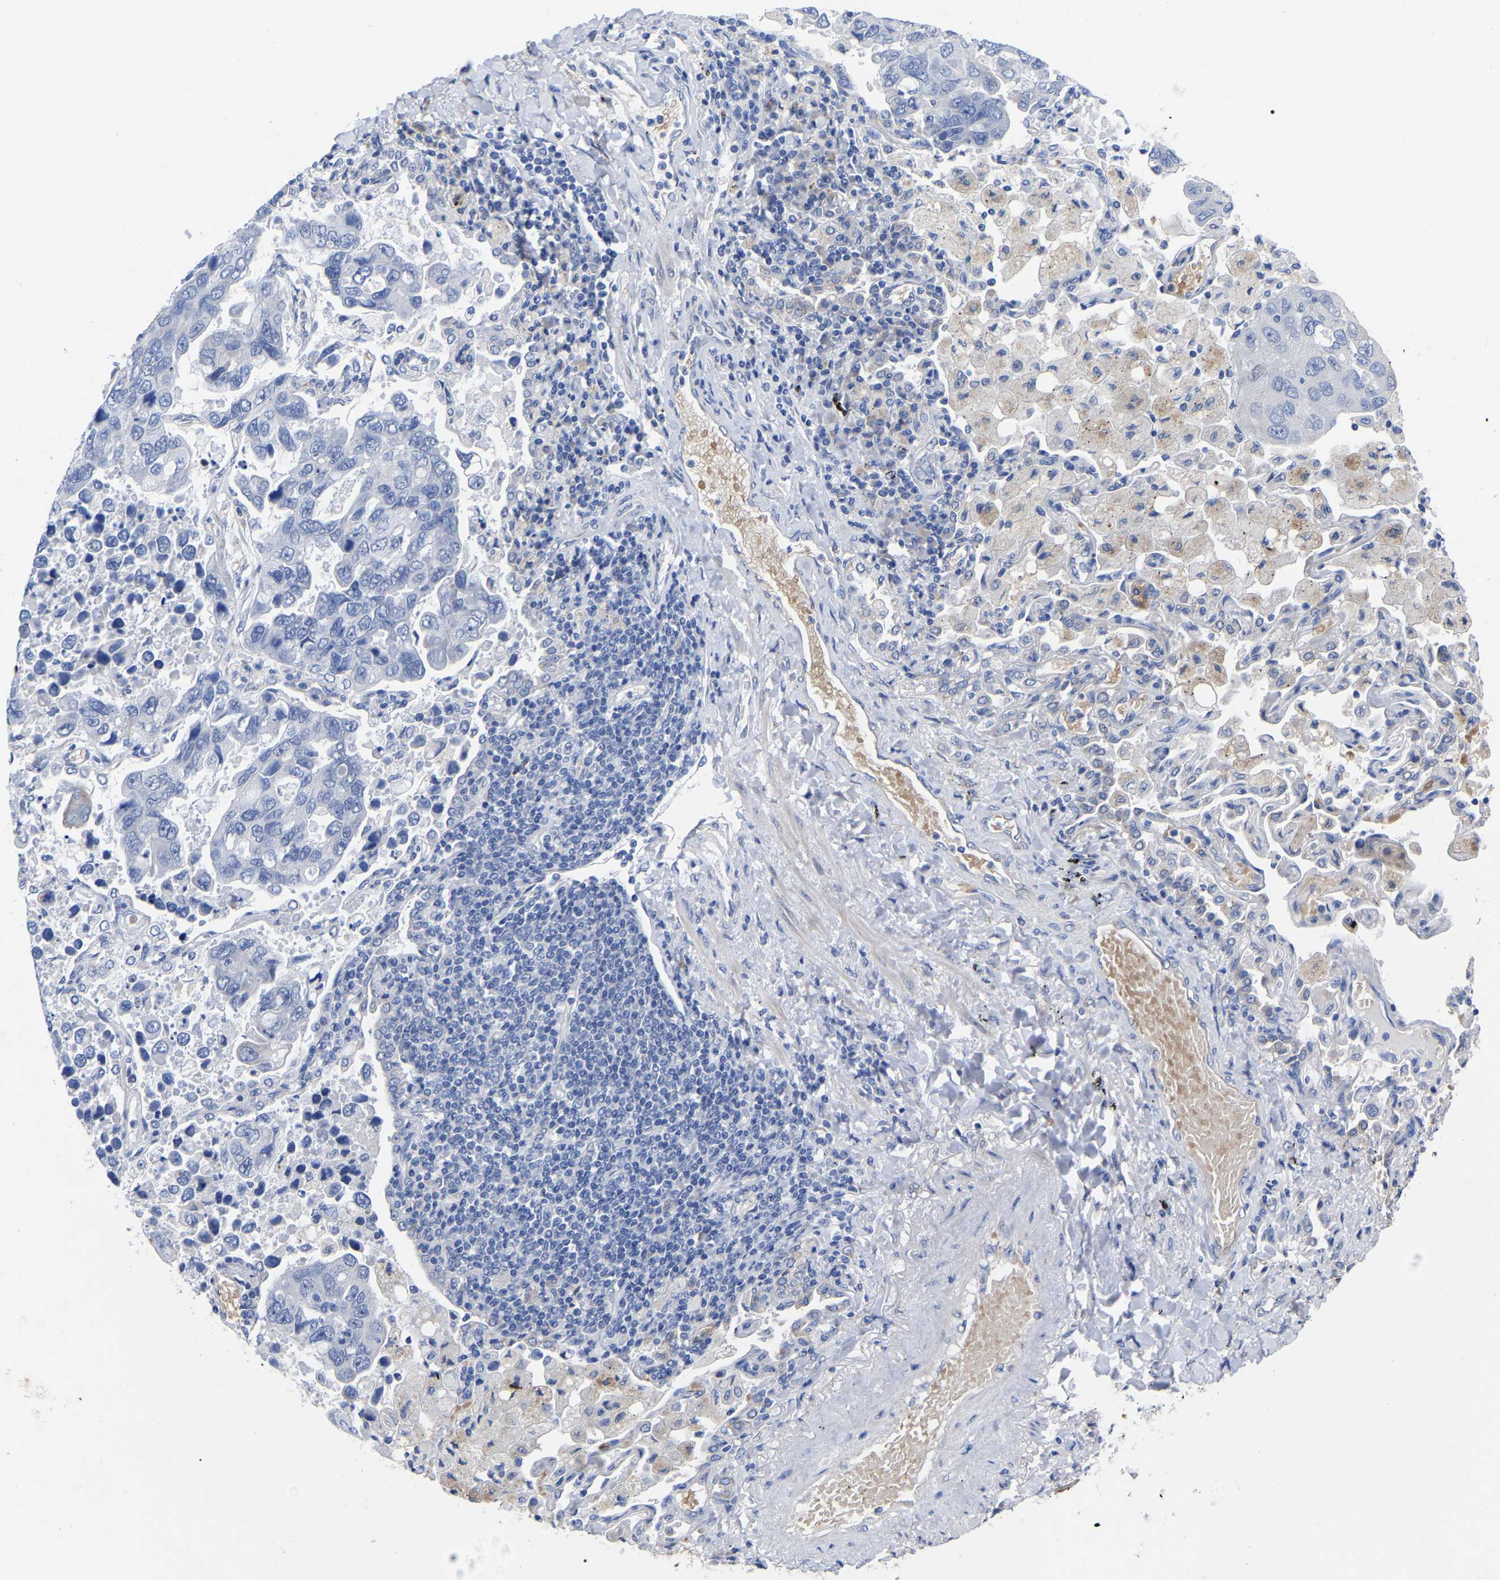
{"staining": {"intensity": "negative", "quantity": "none", "location": "none"}, "tissue": "lung cancer", "cell_type": "Tumor cells", "image_type": "cancer", "snomed": [{"axis": "morphology", "description": "Adenocarcinoma, NOS"}, {"axis": "topography", "description": "Lung"}], "caption": "This is an immunohistochemistry (IHC) histopathology image of lung adenocarcinoma. There is no expression in tumor cells.", "gene": "GDF3", "patient": {"sex": "male", "age": 64}}